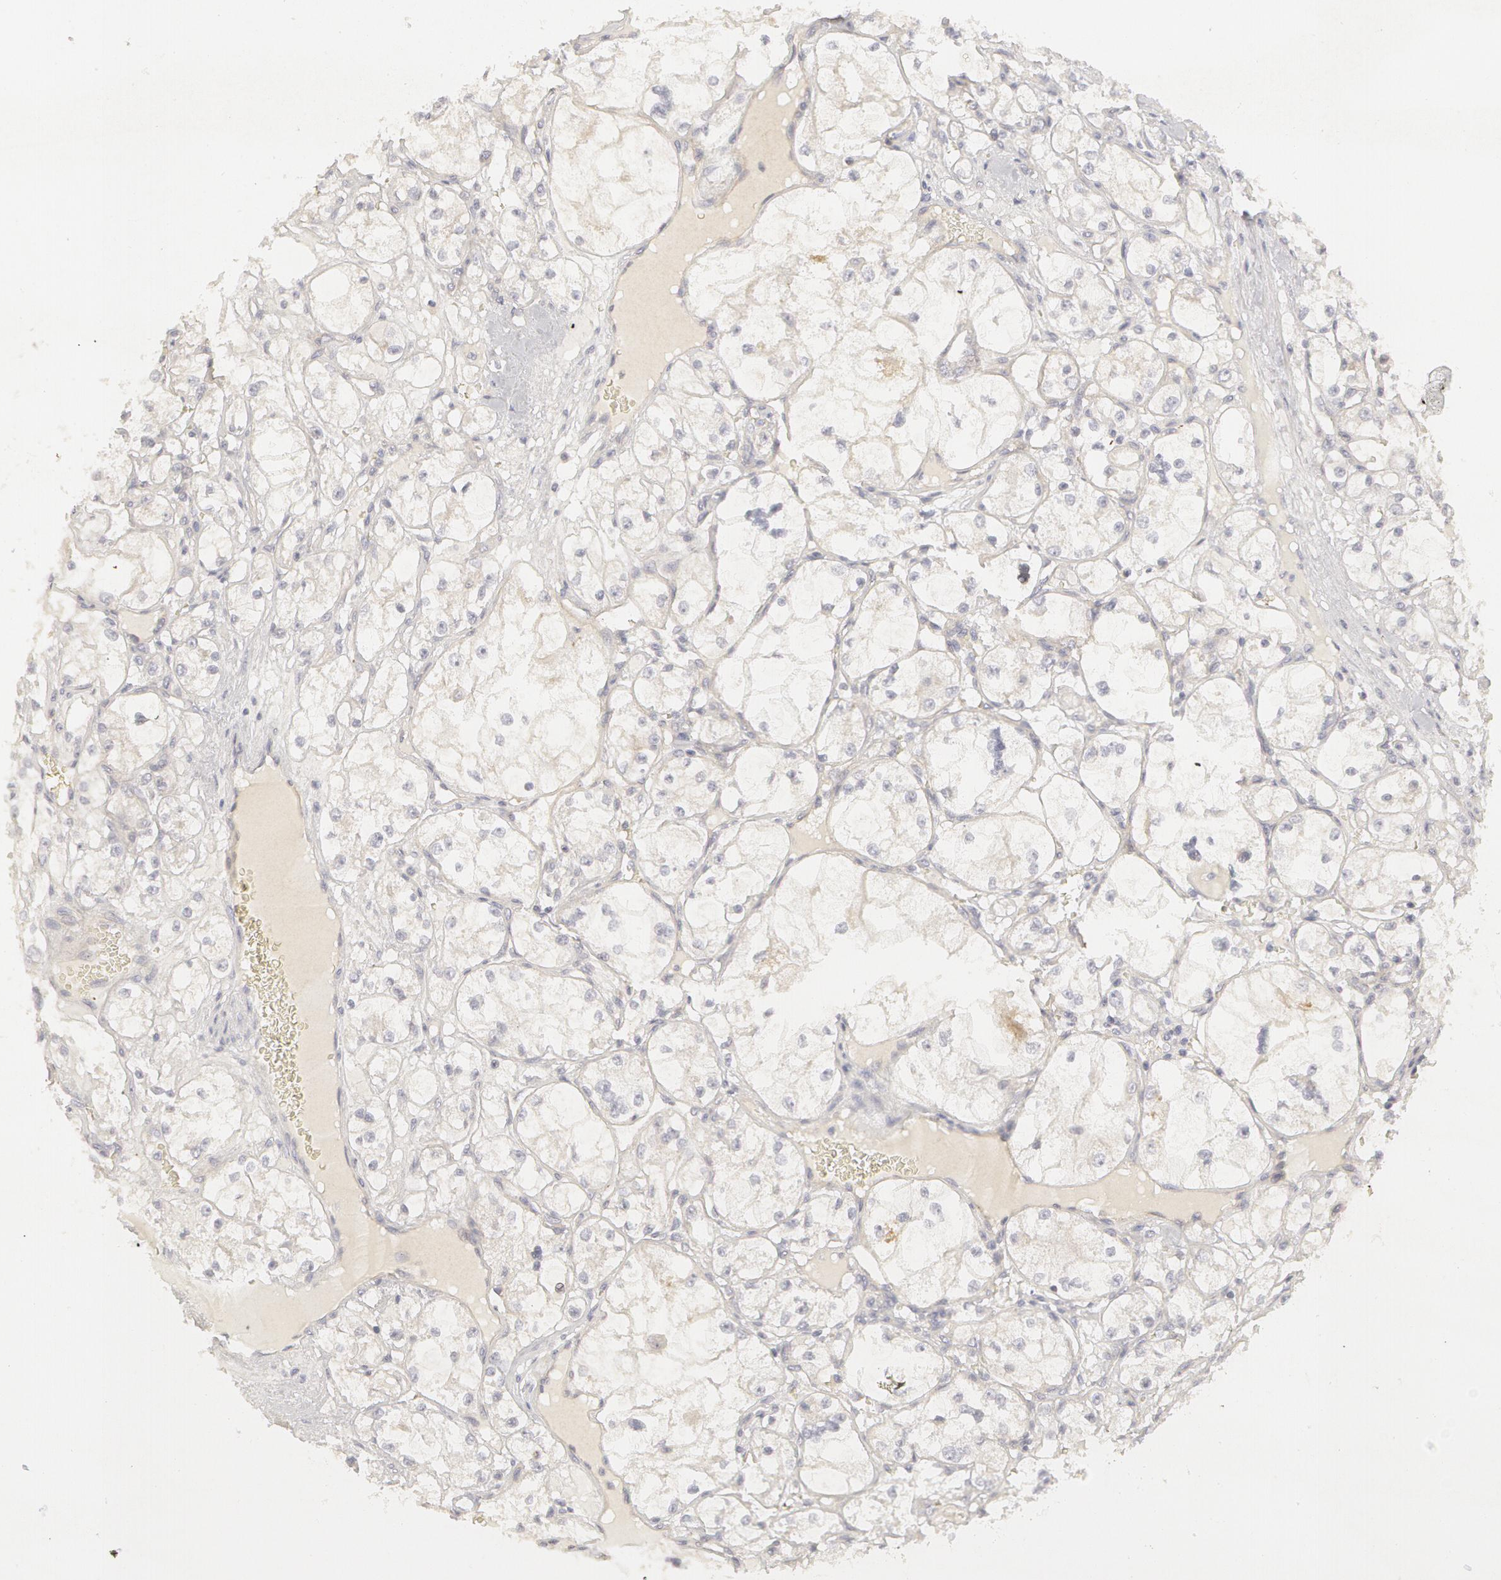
{"staining": {"intensity": "negative", "quantity": "none", "location": "none"}, "tissue": "renal cancer", "cell_type": "Tumor cells", "image_type": "cancer", "snomed": [{"axis": "morphology", "description": "Adenocarcinoma, NOS"}, {"axis": "topography", "description": "Kidney"}], "caption": "Tumor cells show no significant positivity in renal cancer.", "gene": "ABCB1", "patient": {"sex": "male", "age": 61}}